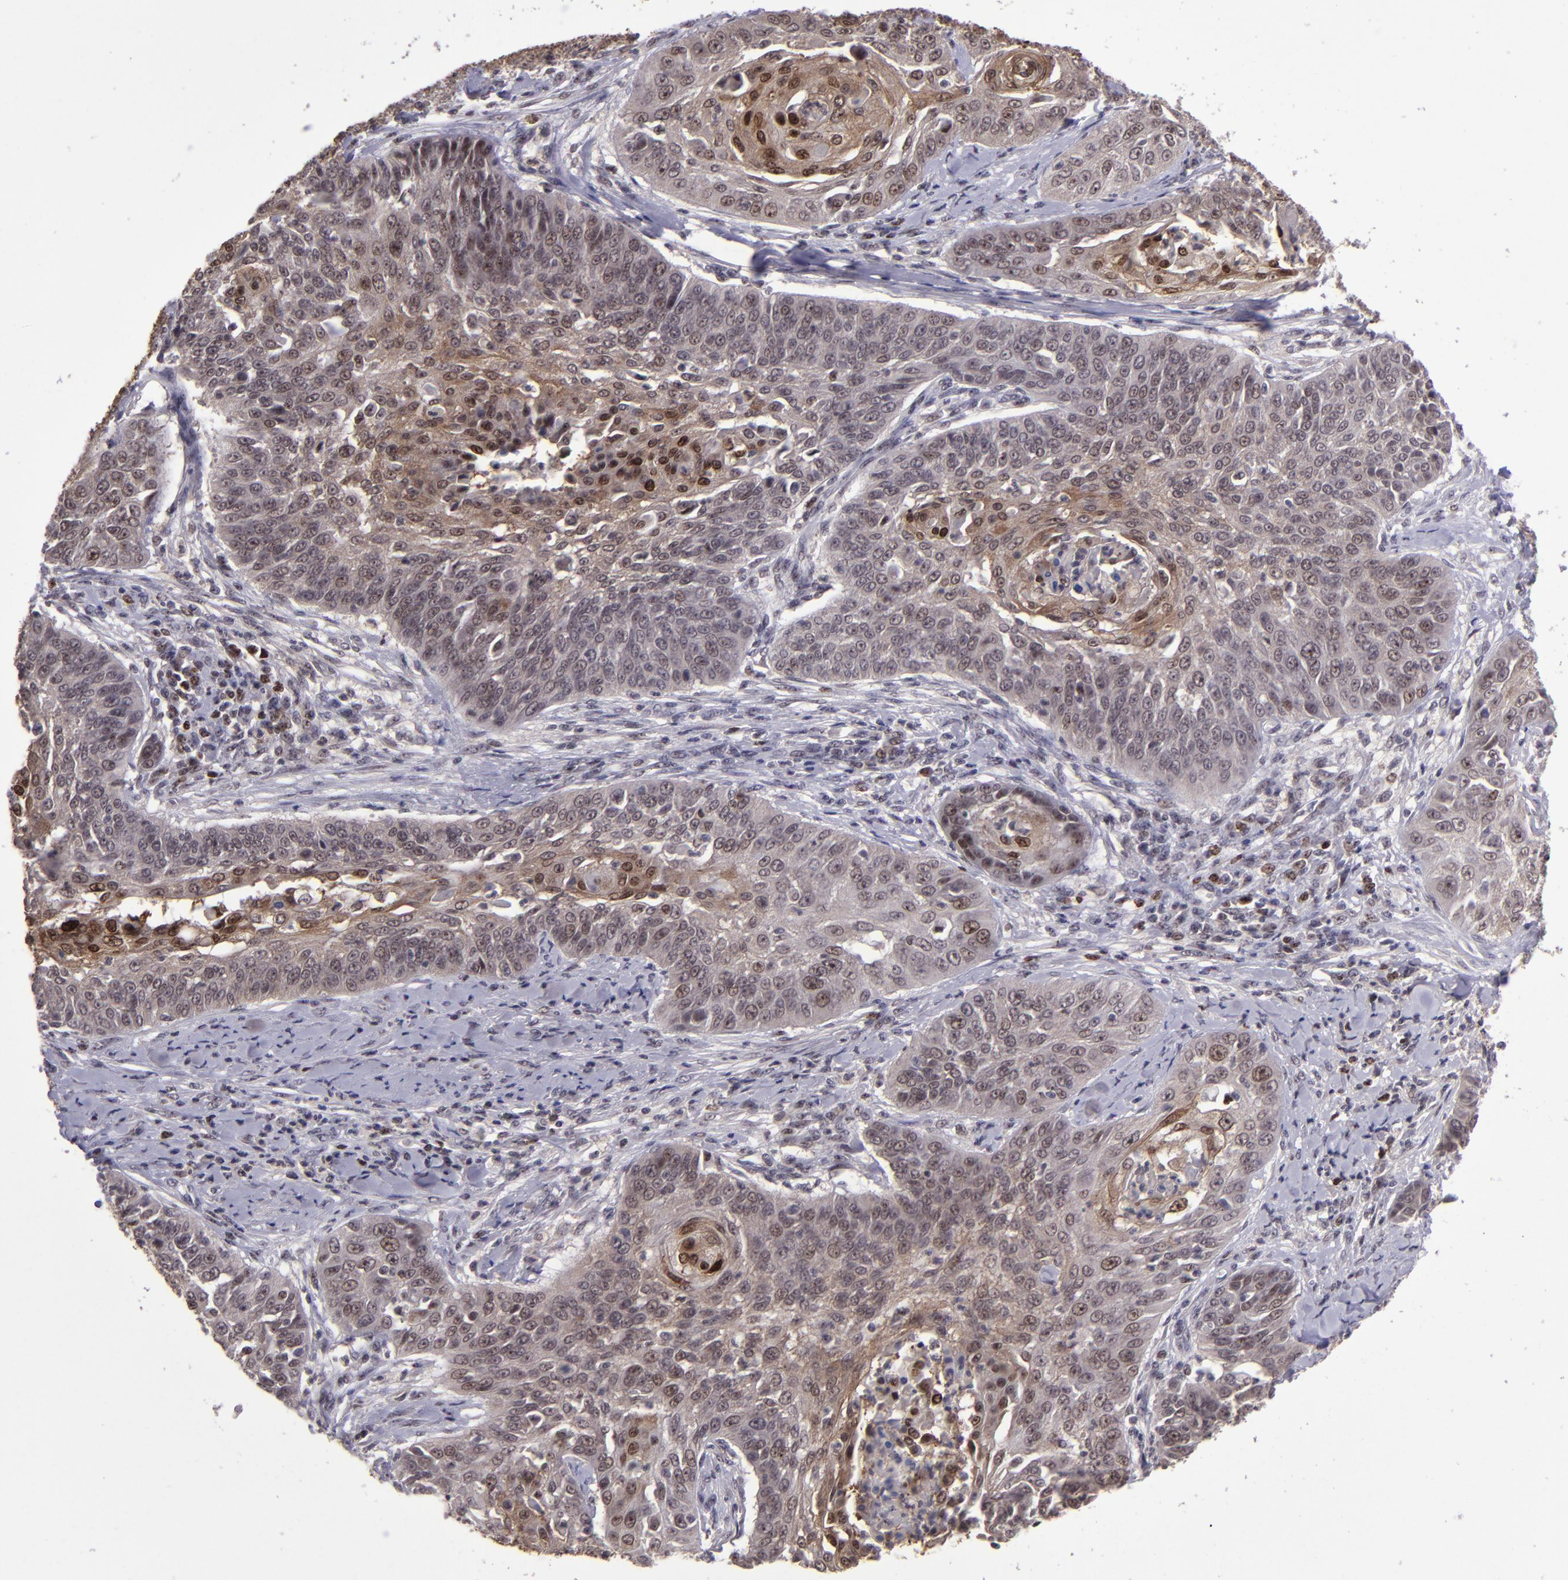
{"staining": {"intensity": "weak", "quantity": ">75%", "location": "cytoplasmic/membranous,nuclear"}, "tissue": "cervical cancer", "cell_type": "Tumor cells", "image_type": "cancer", "snomed": [{"axis": "morphology", "description": "Squamous cell carcinoma, NOS"}, {"axis": "topography", "description": "Cervix"}], "caption": "Immunohistochemistry (IHC) photomicrograph of cervical squamous cell carcinoma stained for a protein (brown), which demonstrates low levels of weak cytoplasmic/membranous and nuclear staining in approximately >75% of tumor cells.", "gene": "PCNX4", "patient": {"sex": "female", "age": 64}}